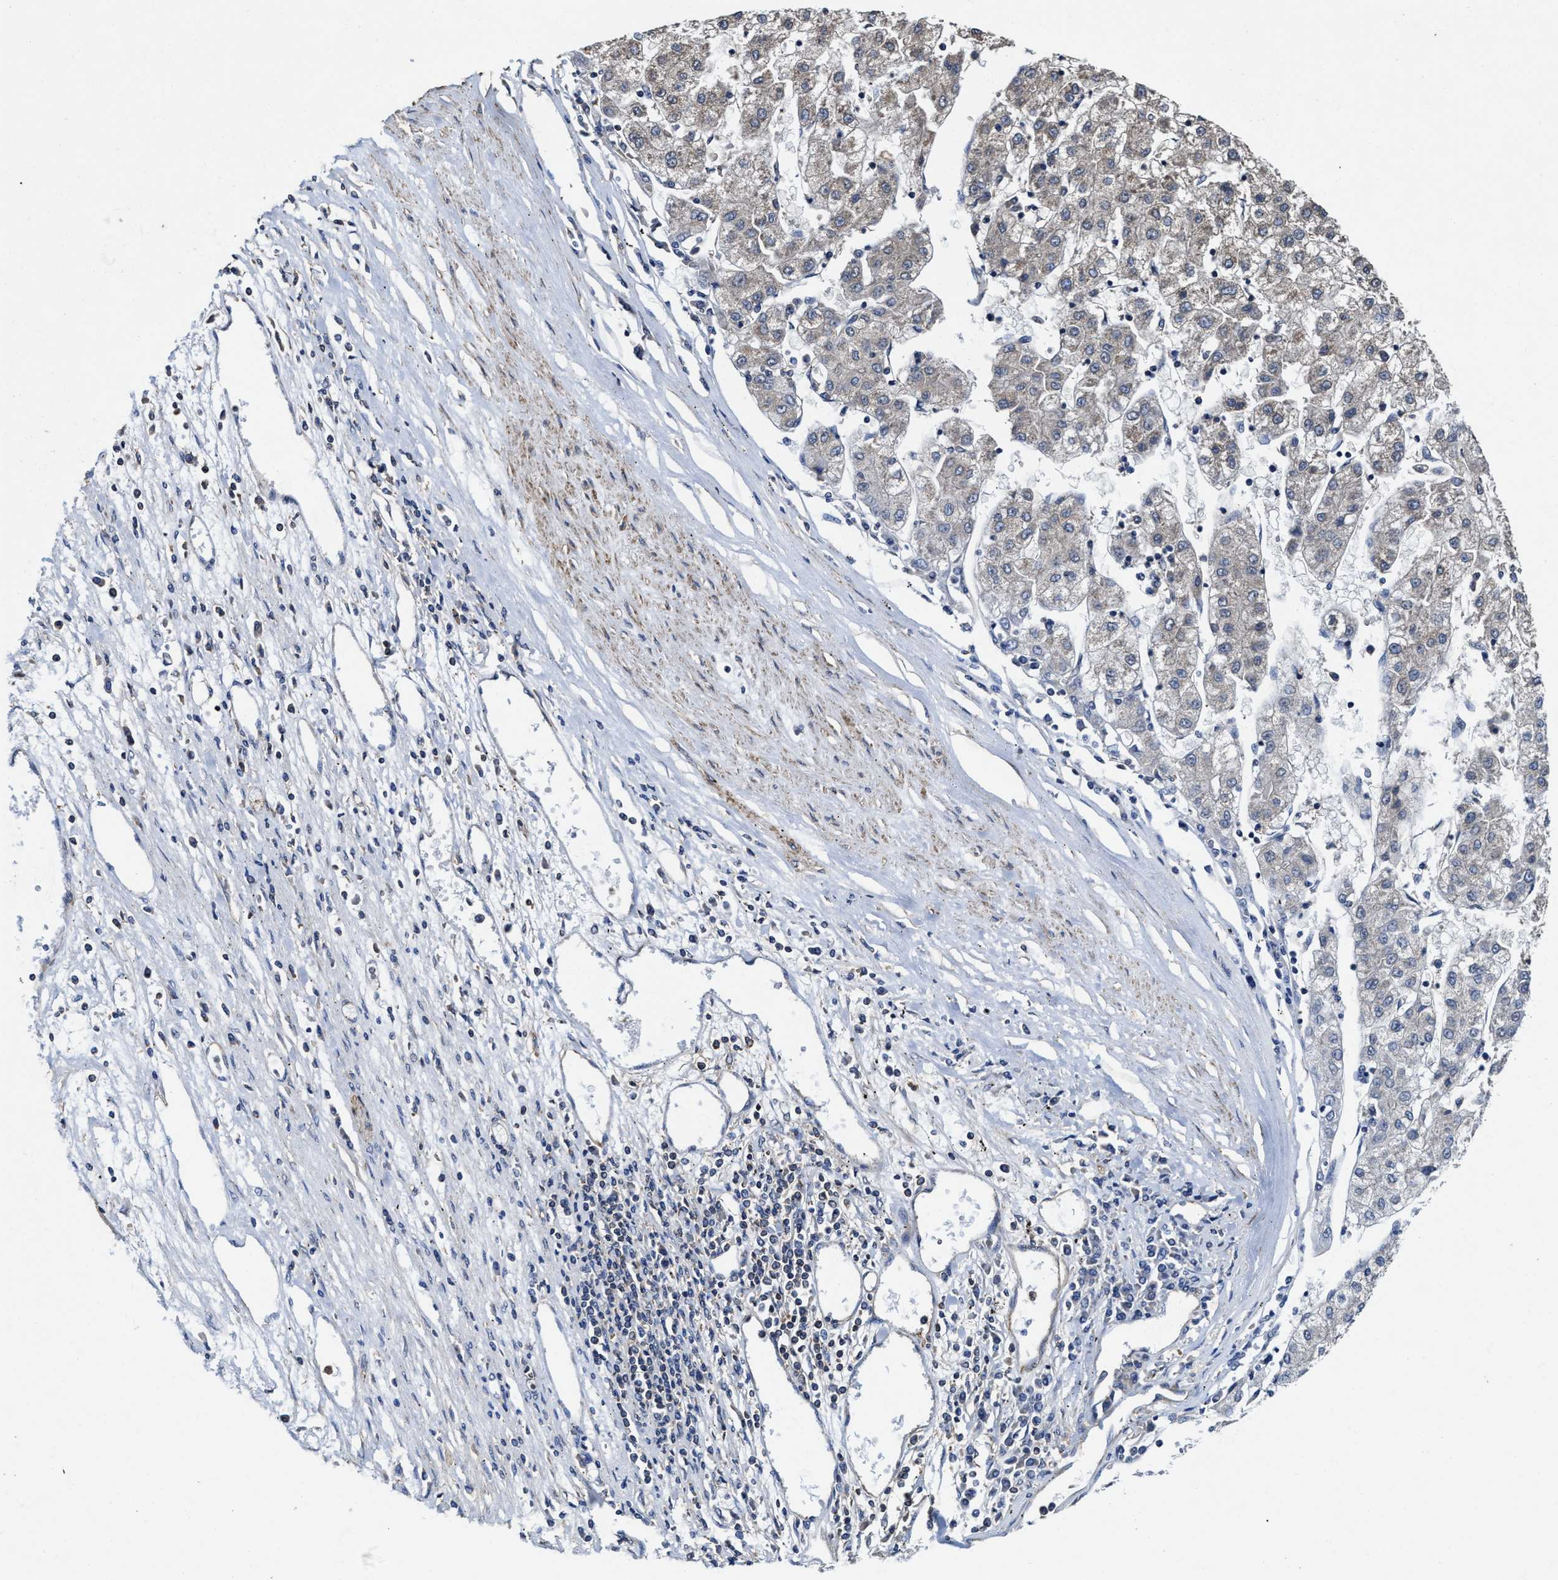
{"staining": {"intensity": "weak", "quantity": "<25%", "location": "cytoplasmic/membranous"}, "tissue": "liver cancer", "cell_type": "Tumor cells", "image_type": "cancer", "snomed": [{"axis": "morphology", "description": "Carcinoma, Hepatocellular, NOS"}, {"axis": "topography", "description": "Liver"}], "caption": "High magnification brightfield microscopy of liver hepatocellular carcinoma stained with DAB (3,3'-diaminobenzidine) (brown) and counterstained with hematoxylin (blue): tumor cells show no significant staining.", "gene": "SFXN4", "patient": {"sex": "male", "age": 72}}